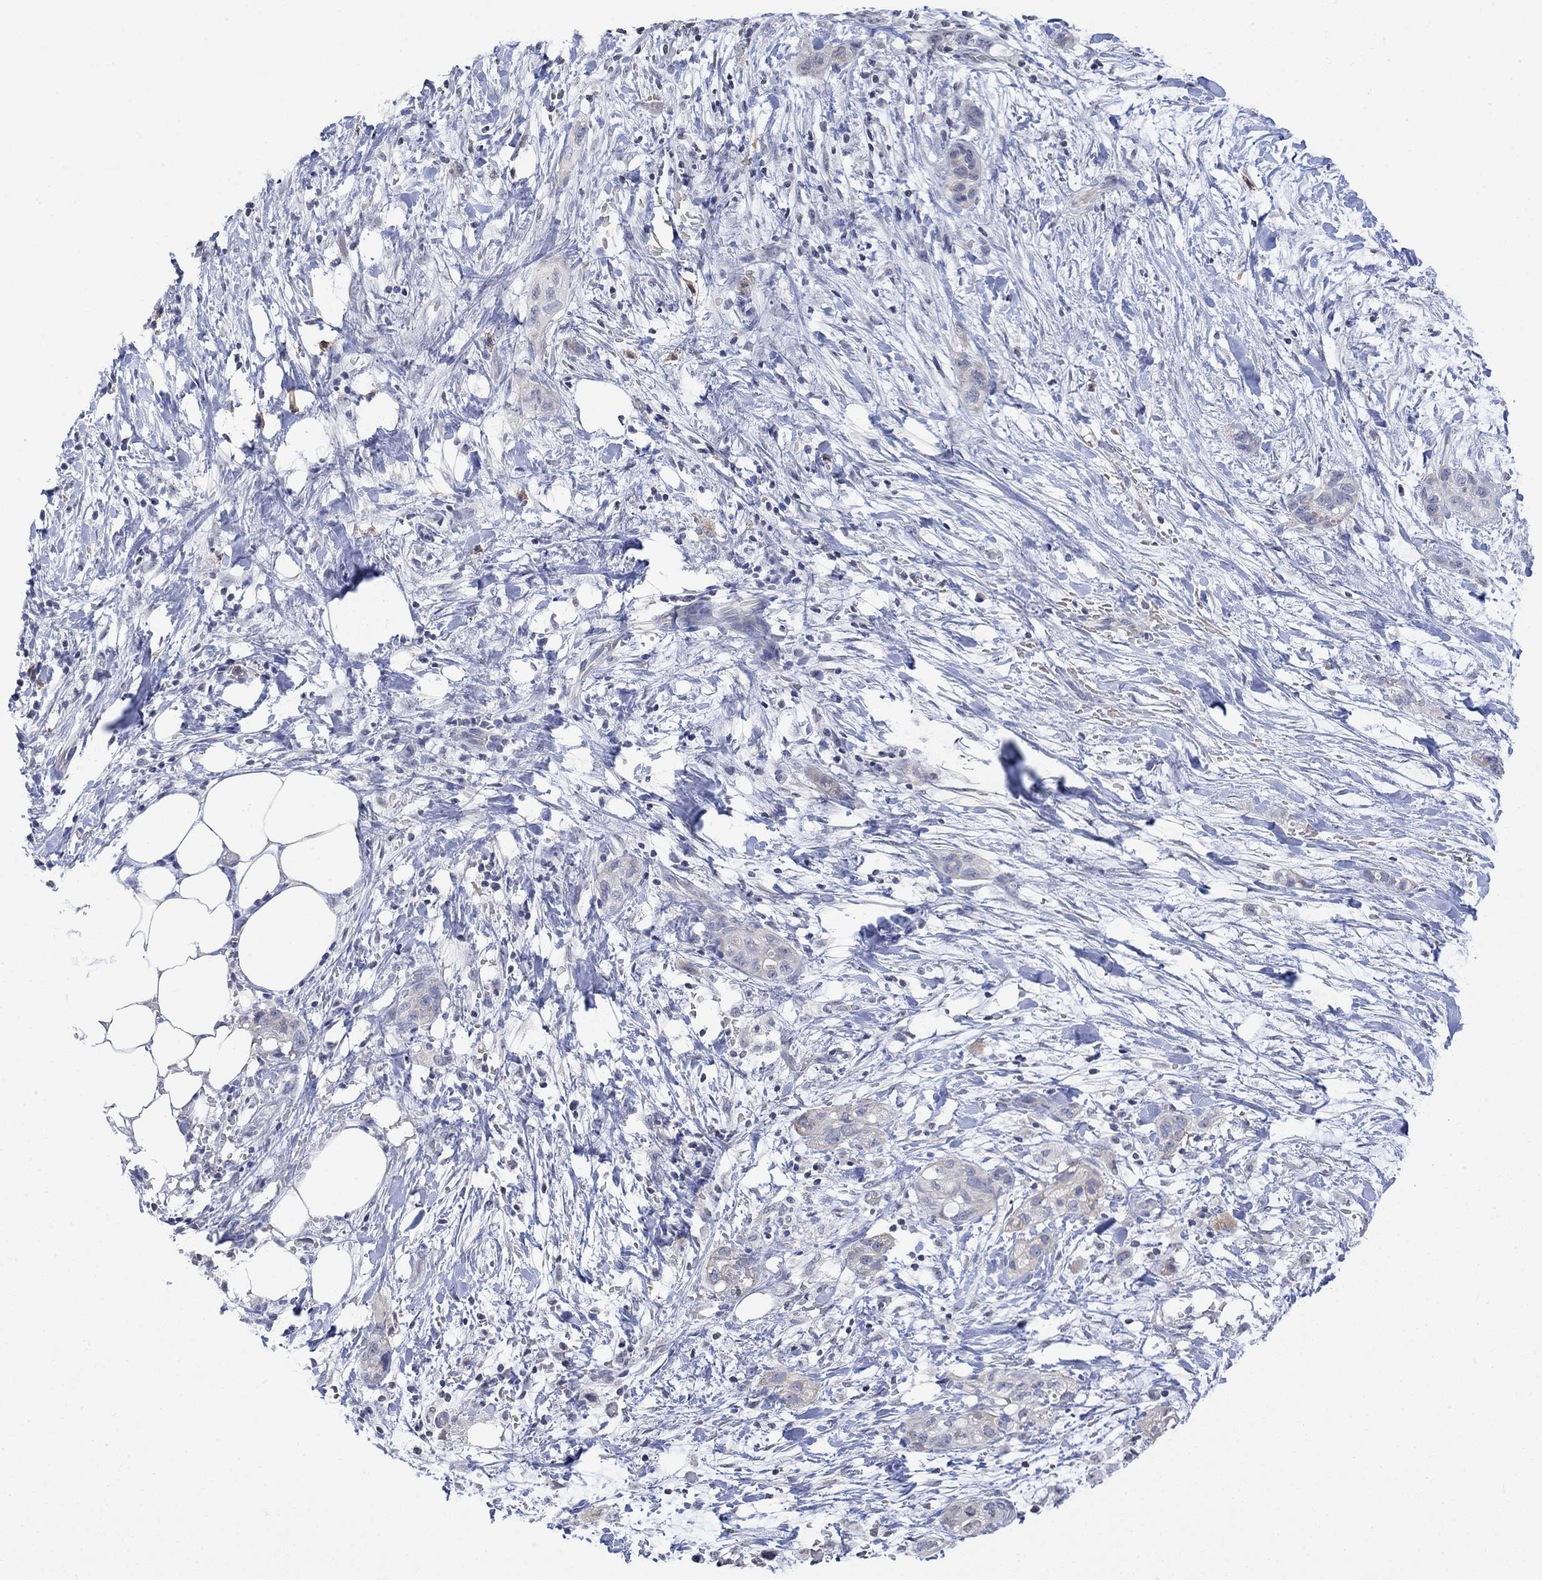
{"staining": {"intensity": "negative", "quantity": "none", "location": "none"}, "tissue": "pancreatic cancer", "cell_type": "Tumor cells", "image_type": "cancer", "snomed": [{"axis": "morphology", "description": "Adenocarcinoma, NOS"}, {"axis": "topography", "description": "Pancreas"}], "caption": "The photomicrograph reveals no staining of tumor cells in pancreatic cancer (adenocarcinoma).", "gene": "TMEM255A", "patient": {"sex": "female", "age": 72}}